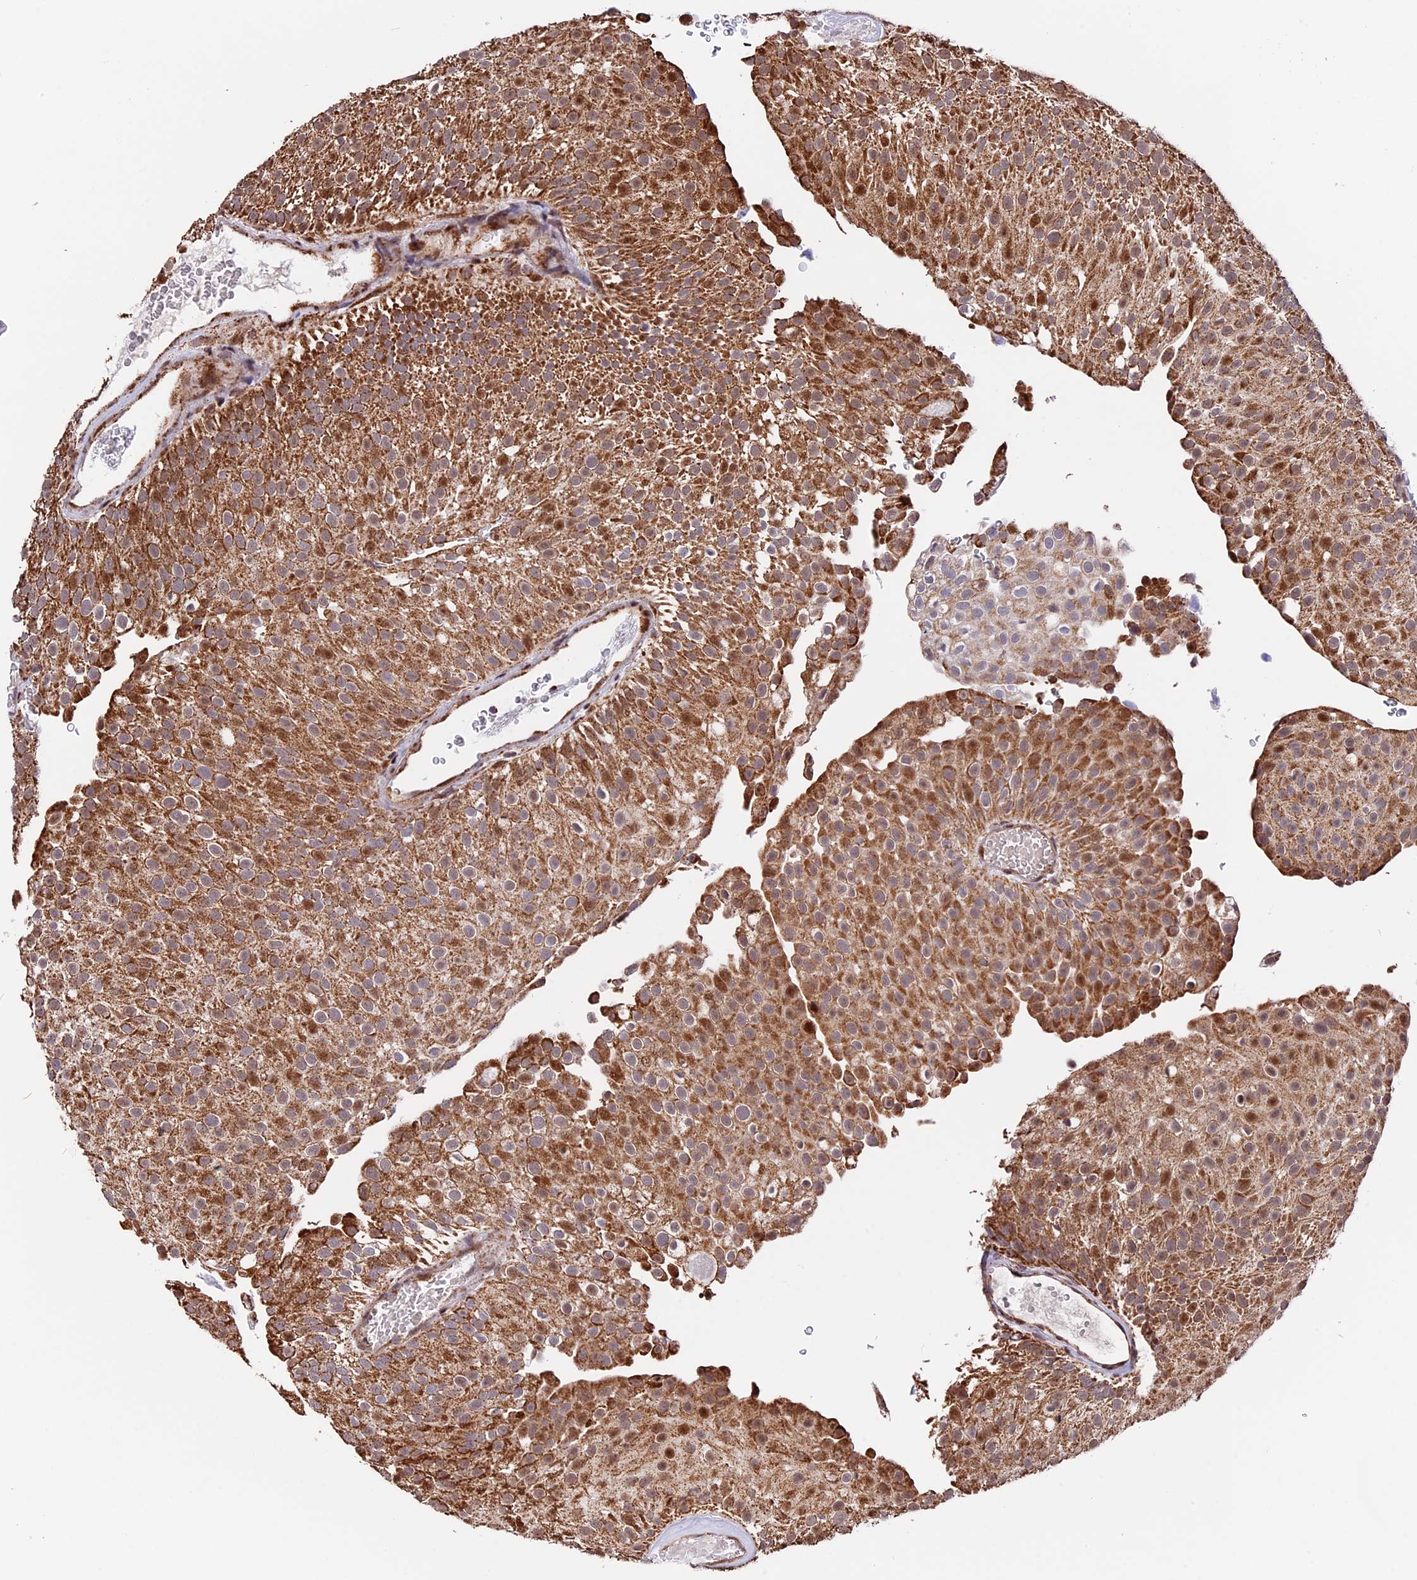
{"staining": {"intensity": "strong", "quantity": ">75%", "location": "cytoplasmic/membranous"}, "tissue": "urothelial cancer", "cell_type": "Tumor cells", "image_type": "cancer", "snomed": [{"axis": "morphology", "description": "Urothelial carcinoma, Low grade"}, {"axis": "topography", "description": "Urinary bladder"}], "caption": "Brown immunohistochemical staining in urothelial cancer displays strong cytoplasmic/membranous positivity in approximately >75% of tumor cells.", "gene": "FAM174C", "patient": {"sex": "male", "age": 78}}